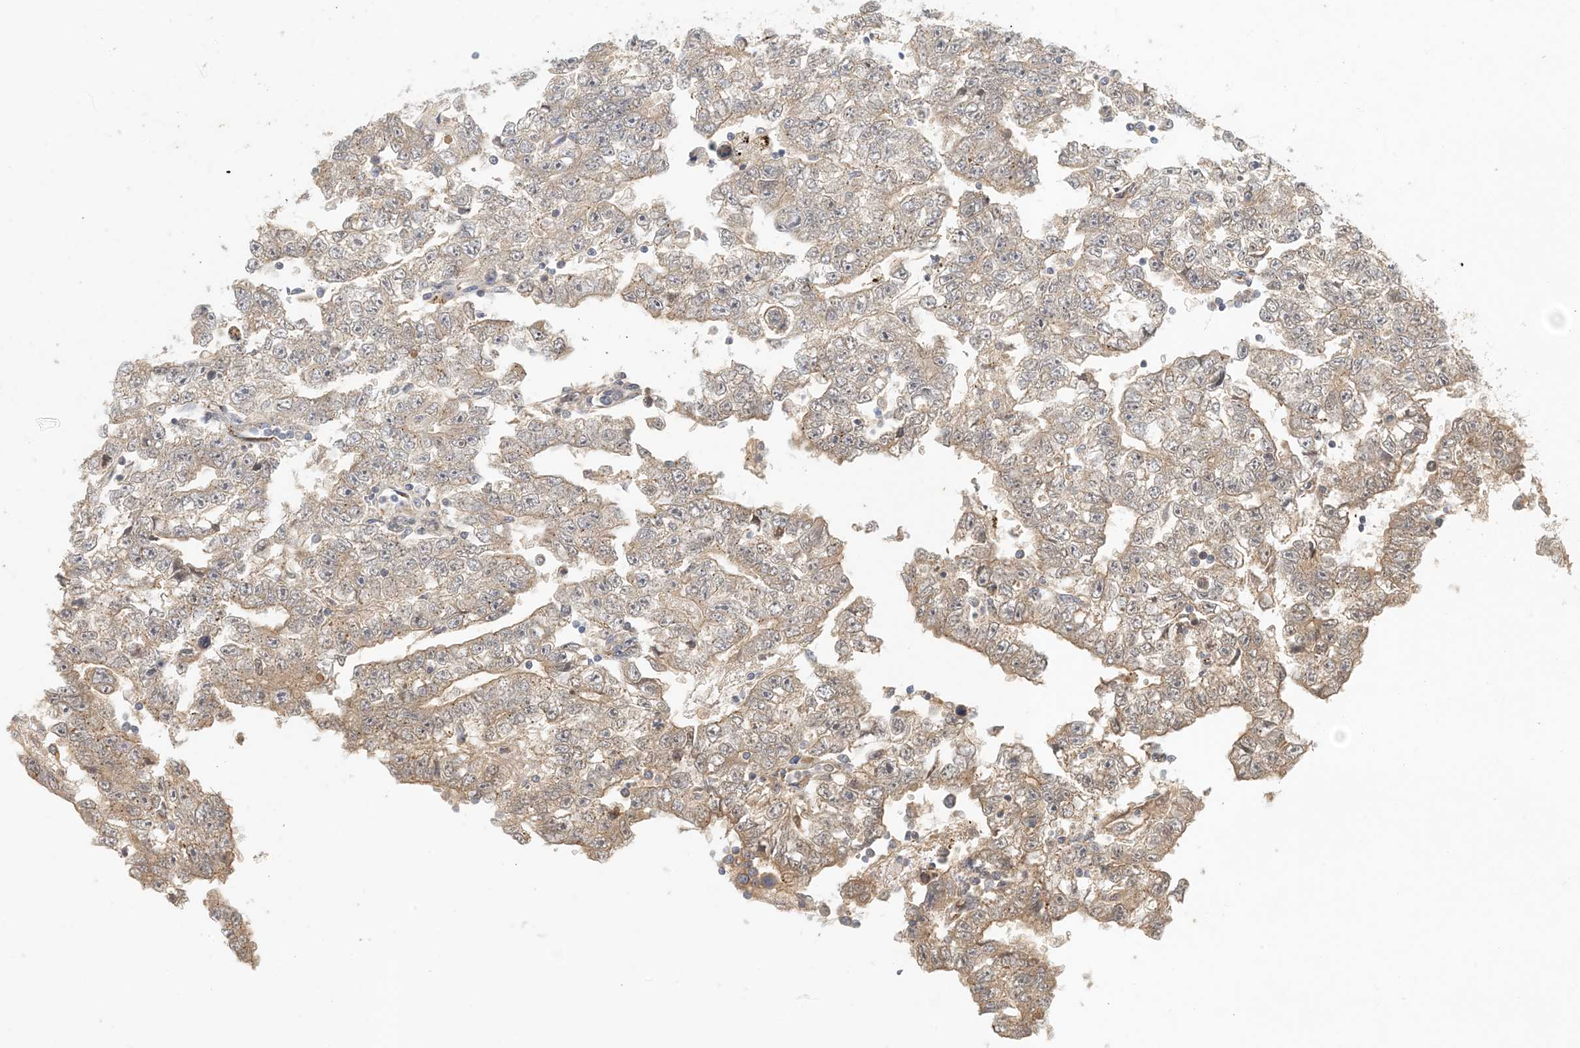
{"staining": {"intensity": "moderate", "quantity": "25%-75%", "location": "cytoplasmic/membranous"}, "tissue": "testis cancer", "cell_type": "Tumor cells", "image_type": "cancer", "snomed": [{"axis": "morphology", "description": "Carcinoma, Embryonal, NOS"}, {"axis": "topography", "description": "Testis"}], "caption": "Brown immunohistochemical staining in testis cancer (embryonal carcinoma) reveals moderate cytoplasmic/membranous positivity in approximately 25%-75% of tumor cells.", "gene": "ZBTB3", "patient": {"sex": "male", "age": 25}}